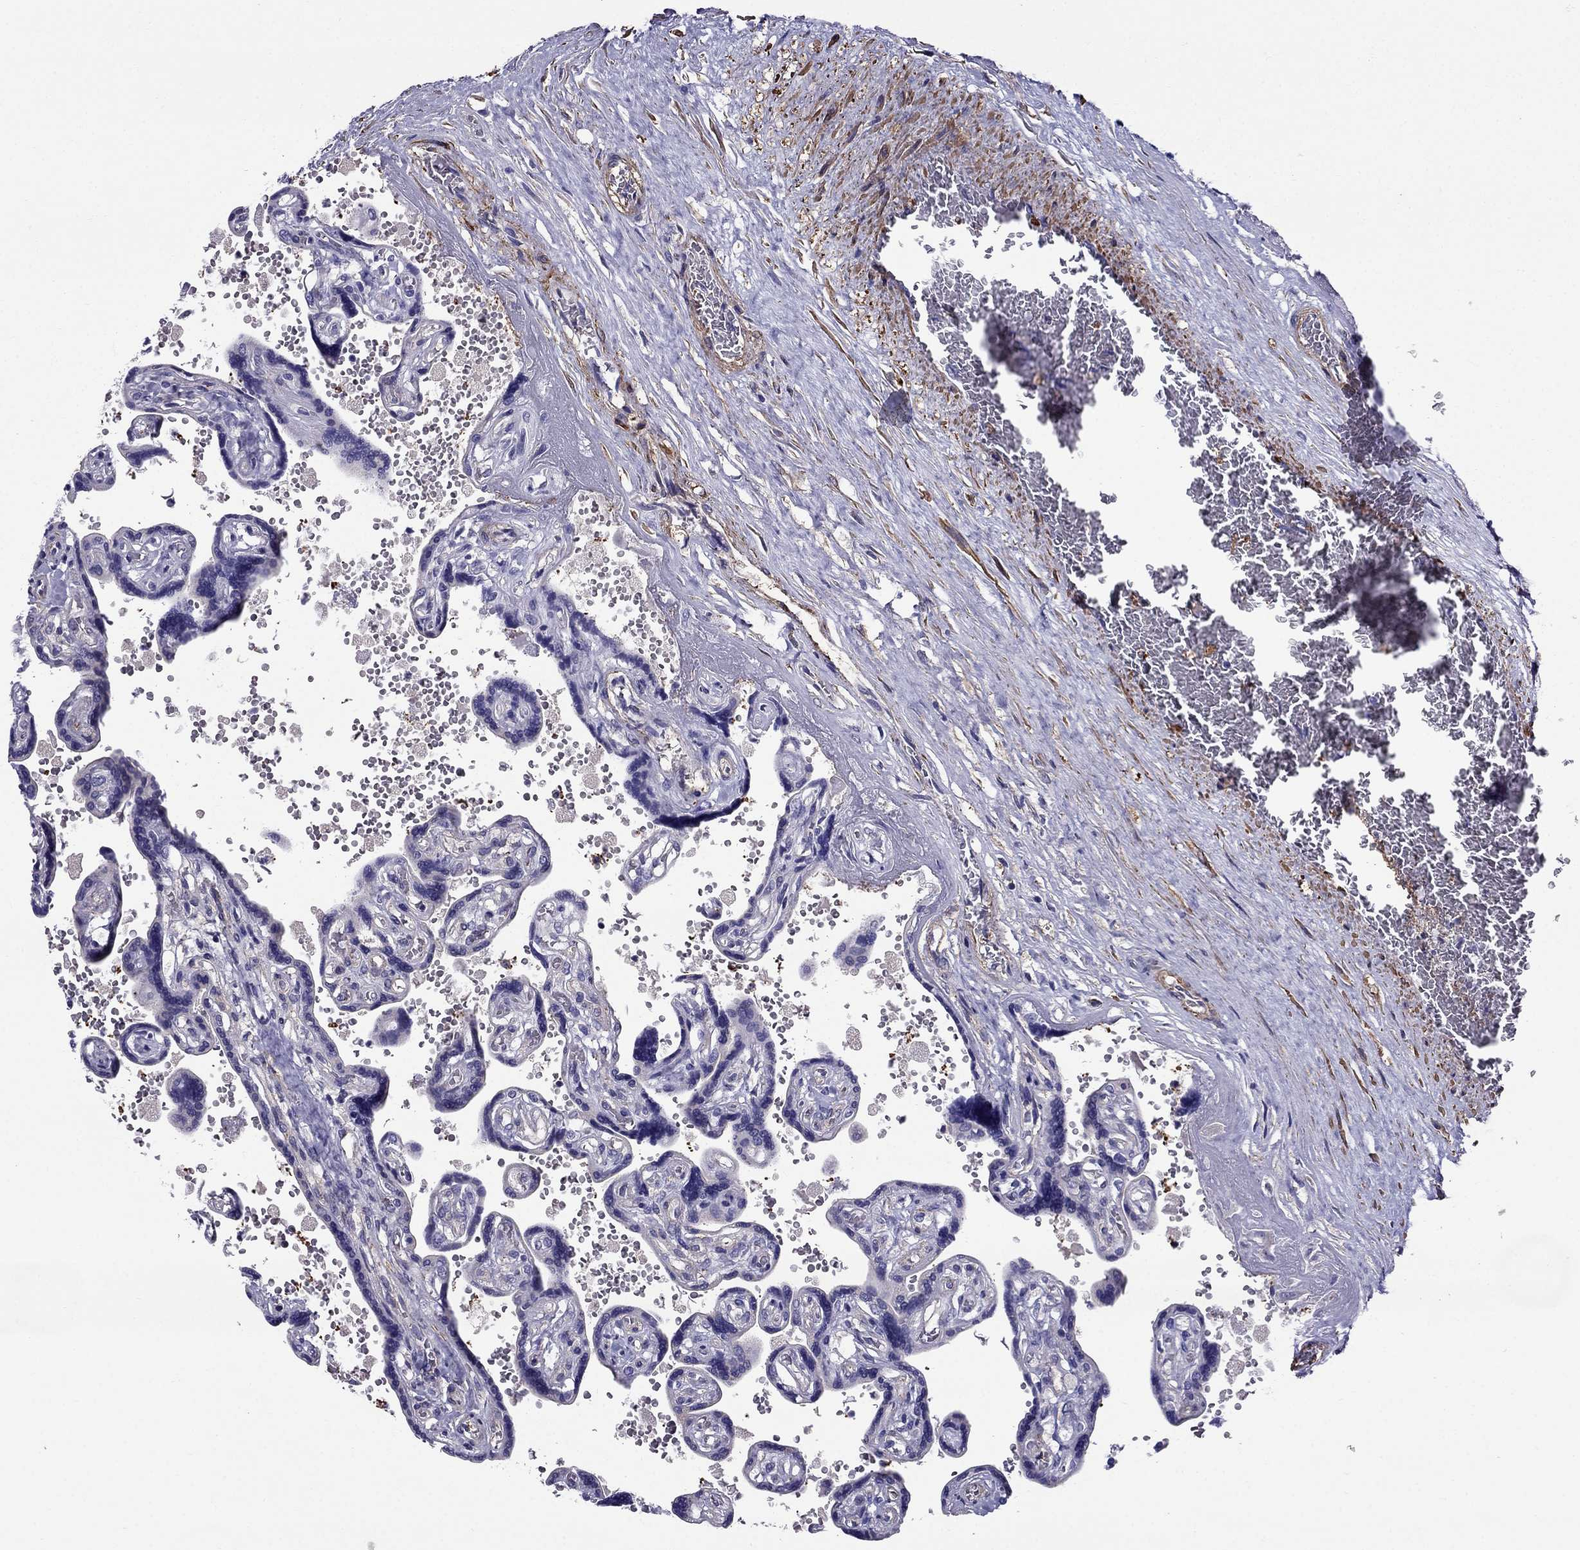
{"staining": {"intensity": "negative", "quantity": "none", "location": "none"}, "tissue": "placenta", "cell_type": "Decidual cells", "image_type": "normal", "snomed": [{"axis": "morphology", "description": "Normal tissue, NOS"}, {"axis": "topography", "description": "Placenta"}], "caption": "Immunohistochemical staining of benign placenta demonstrates no significant positivity in decidual cells. (Brightfield microscopy of DAB (3,3'-diaminobenzidine) IHC at high magnification).", "gene": "GPR50", "patient": {"sex": "female", "age": 32}}